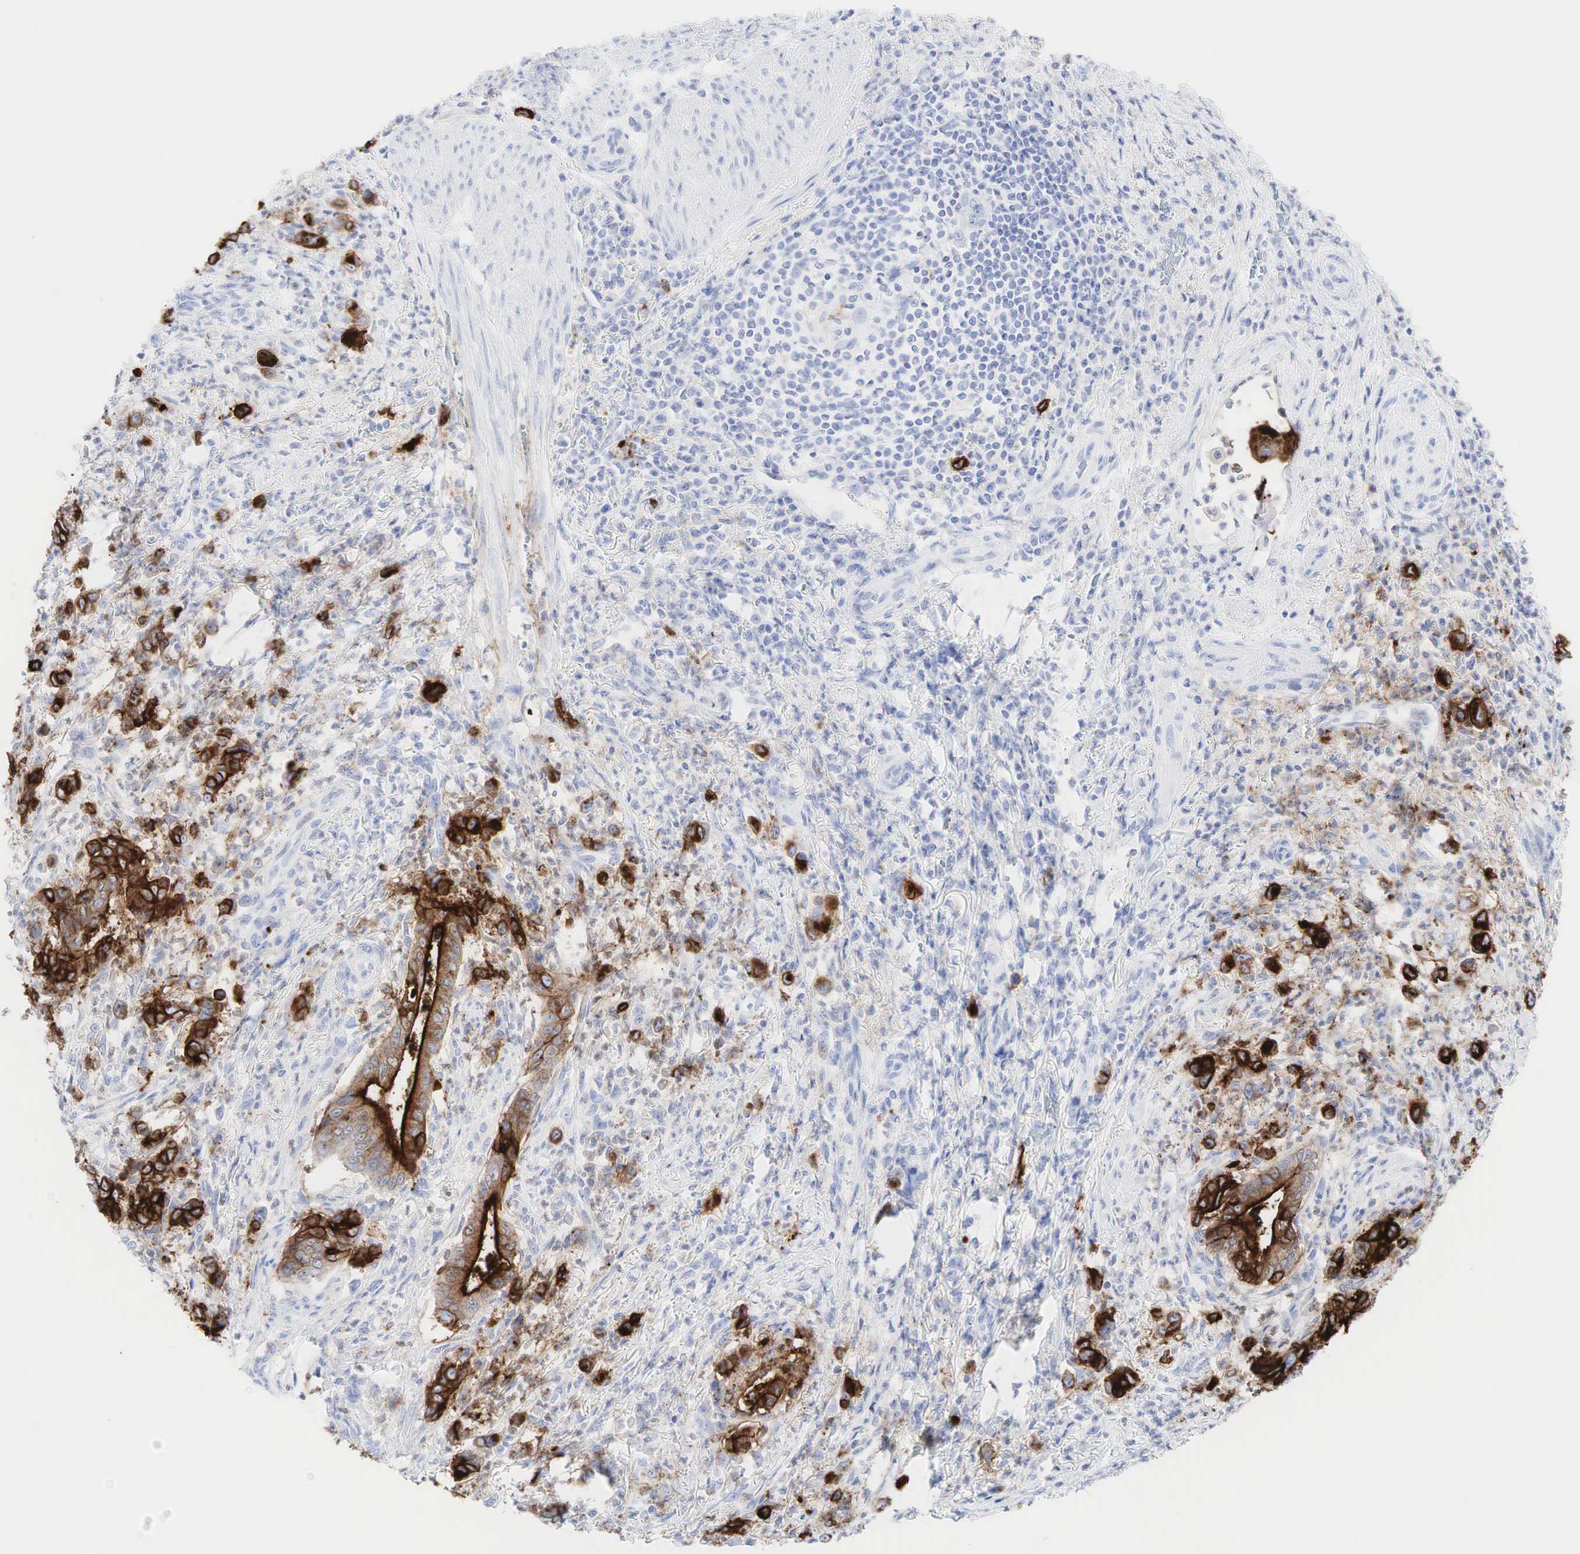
{"staining": {"intensity": "strong", "quantity": ">75%", "location": "cytoplasmic/membranous"}, "tissue": "stomach cancer", "cell_type": "Tumor cells", "image_type": "cancer", "snomed": [{"axis": "morphology", "description": "Adenocarcinoma, NOS"}, {"axis": "topography", "description": "Stomach"}], "caption": "This photomicrograph demonstrates stomach adenocarcinoma stained with immunohistochemistry to label a protein in brown. The cytoplasmic/membranous of tumor cells show strong positivity for the protein. Nuclei are counter-stained blue.", "gene": "CEACAM5", "patient": {"sex": "female", "age": 76}}